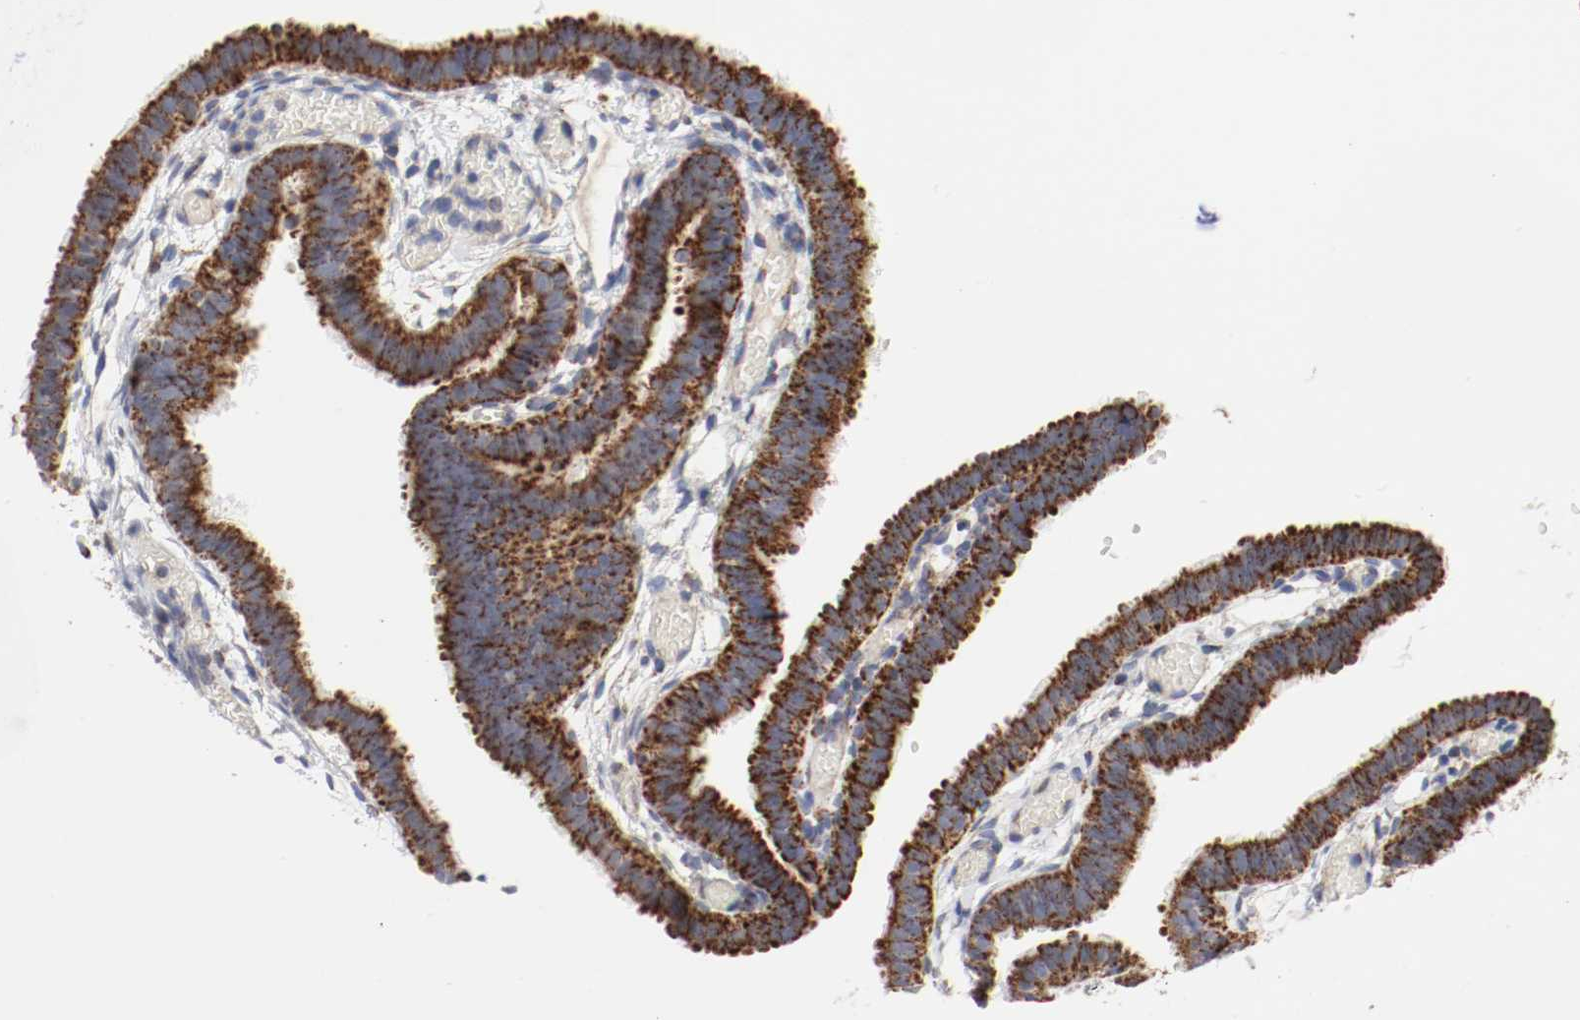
{"staining": {"intensity": "strong", "quantity": ">75%", "location": "cytoplasmic/membranous"}, "tissue": "fallopian tube", "cell_type": "Glandular cells", "image_type": "normal", "snomed": [{"axis": "morphology", "description": "Normal tissue, NOS"}, {"axis": "topography", "description": "Fallopian tube"}], "caption": "The immunohistochemical stain labels strong cytoplasmic/membranous positivity in glandular cells of benign fallopian tube.", "gene": "AFG3L2", "patient": {"sex": "female", "age": 29}}